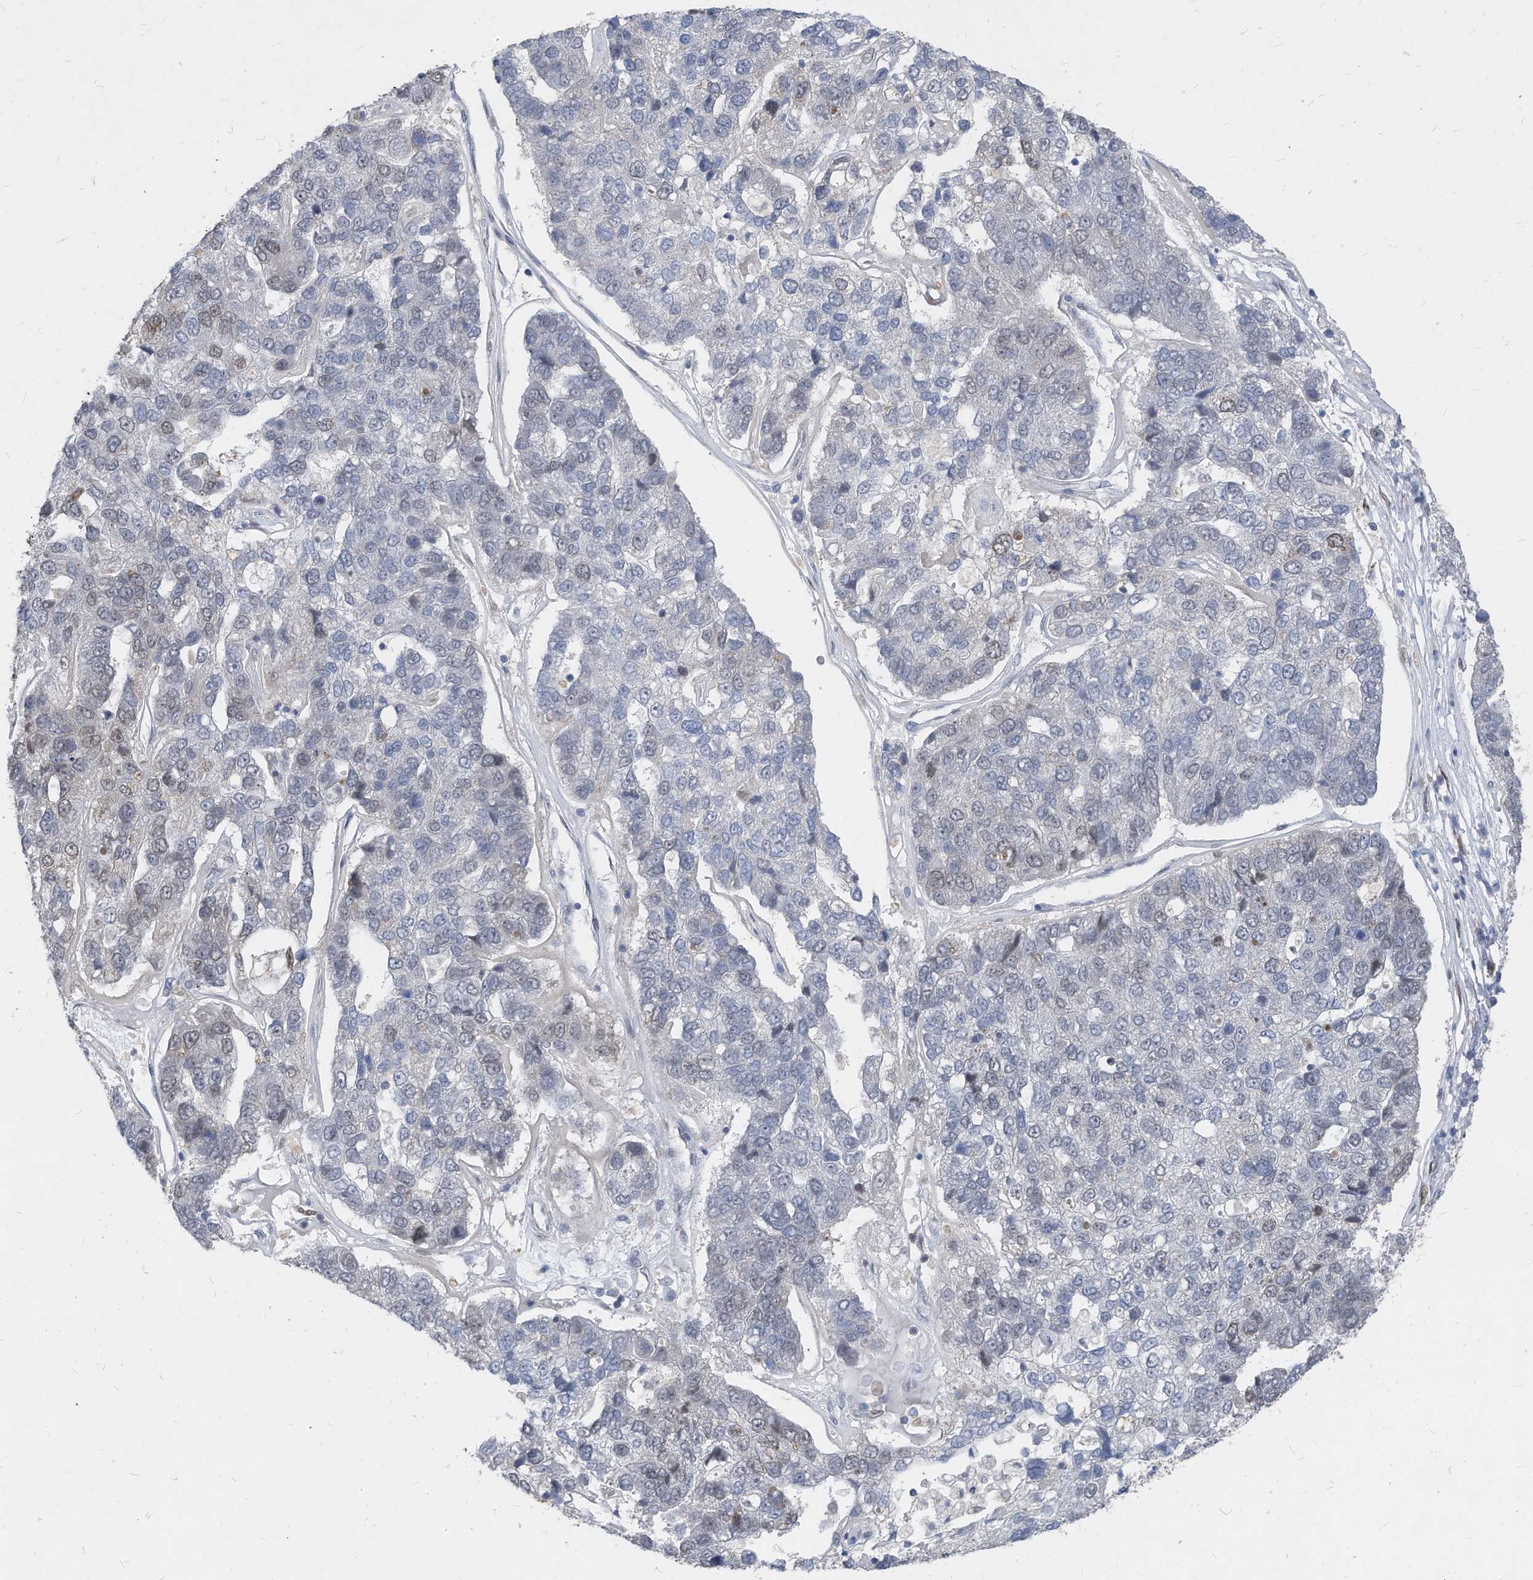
{"staining": {"intensity": "negative", "quantity": "none", "location": "none"}, "tissue": "pancreatic cancer", "cell_type": "Tumor cells", "image_type": "cancer", "snomed": [{"axis": "morphology", "description": "Adenocarcinoma, NOS"}, {"axis": "topography", "description": "Pancreas"}], "caption": "An IHC micrograph of pancreatic cancer is shown. There is no staining in tumor cells of pancreatic cancer.", "gene": "KPNB1", "patient": {"sex": "female", "age": 61}}